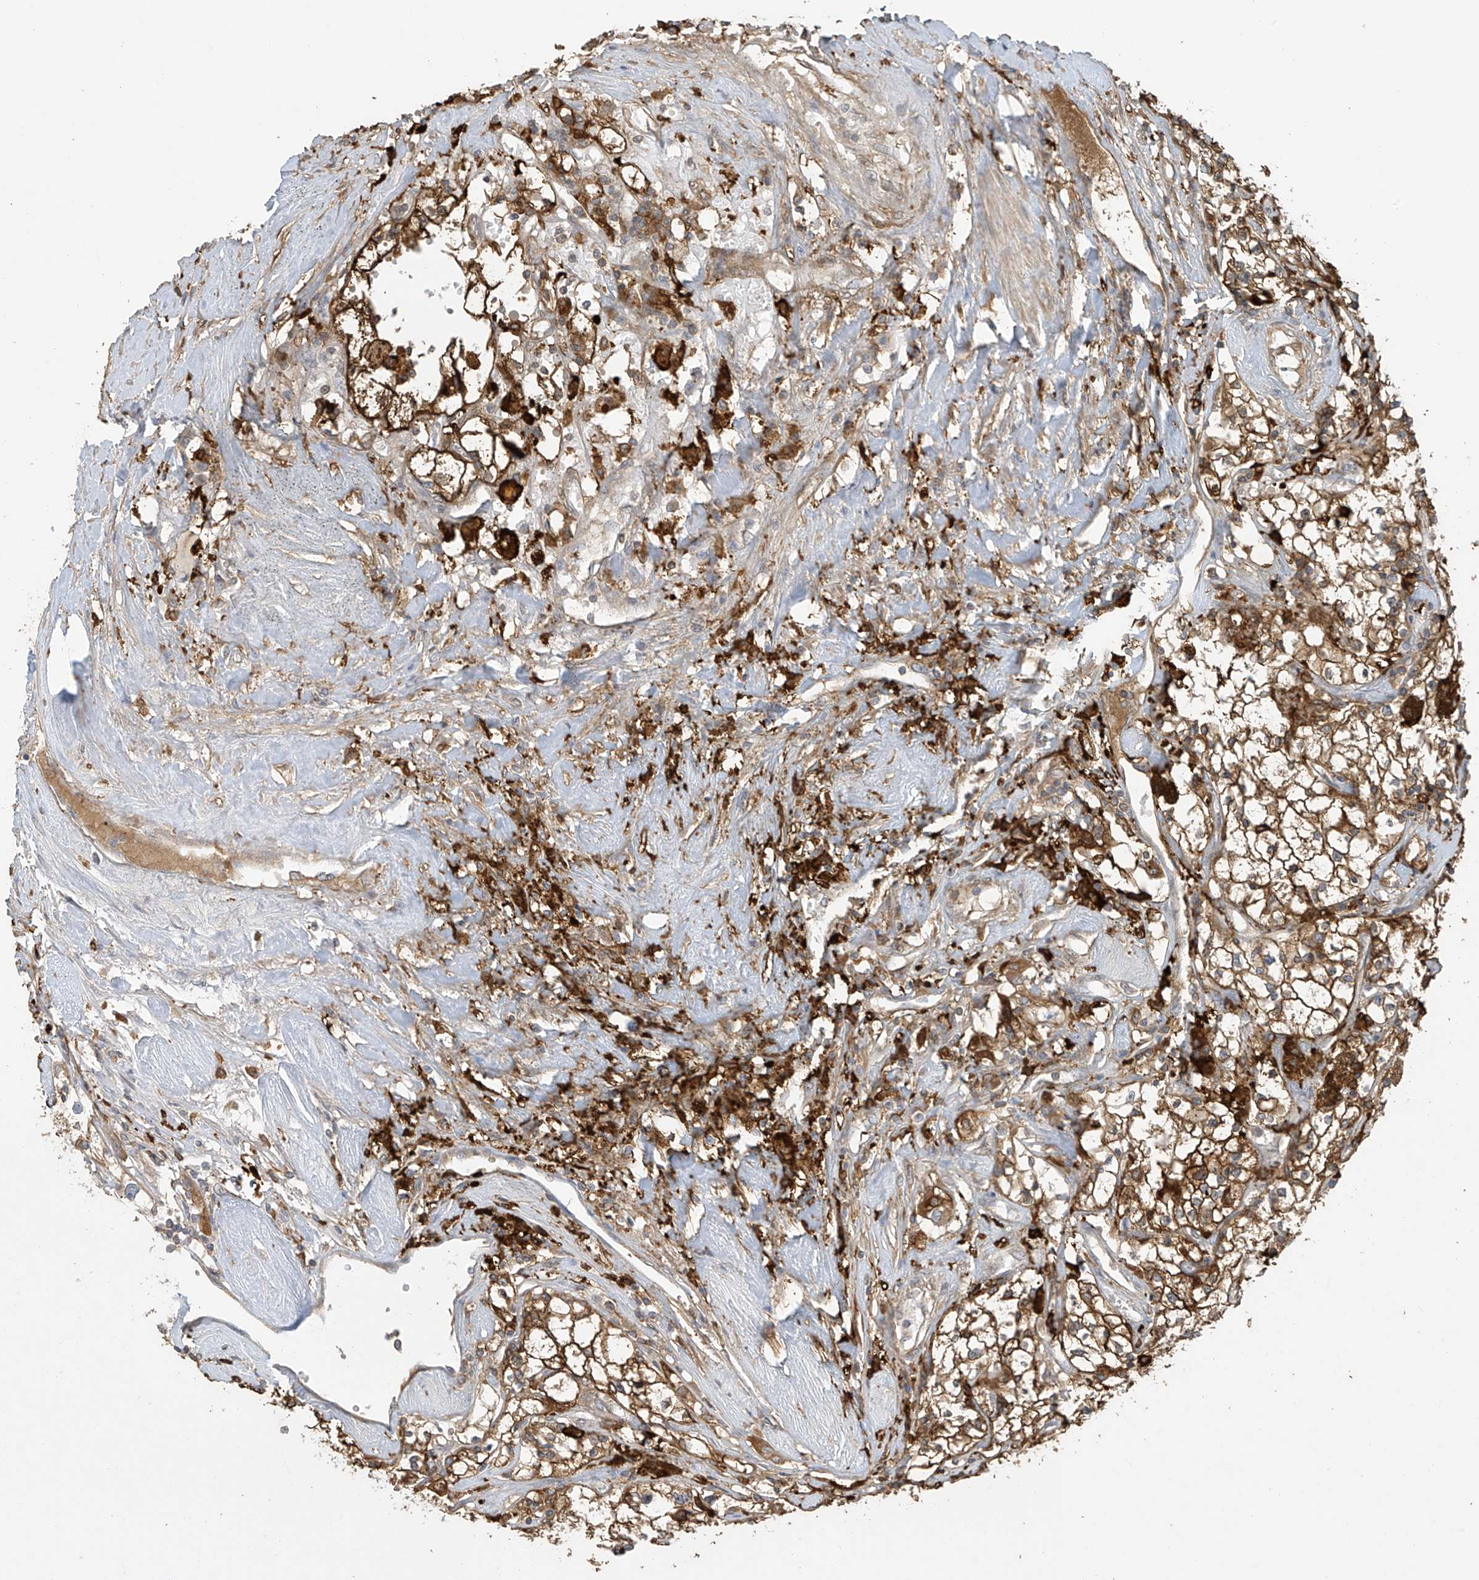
{"staining": {"intensity": "strong", "quantity": ">75%", "location": "cytoplasmic/membranous"}, "tissue": "renal cancer", "cell_type": "Tumor cells", "image_type": "cancer", "snomed": [{"axis": "morphology", "description": "Adenocarcinoma, NOS"}, {"axis": "topography", "description": "Kidney"}], "caption": "Immunohistochemical staining of renal adenocarcinoma exhibits strong cytoplasmic/membranous protein staining in approximately >75% of tumor cells. (Stains: DAB in brown, nuclei in blue, Microscopy: brightfield microscopy at high magnification).", "gene": "TAGAP", "patient": {"sex": "male", "age": 56}}